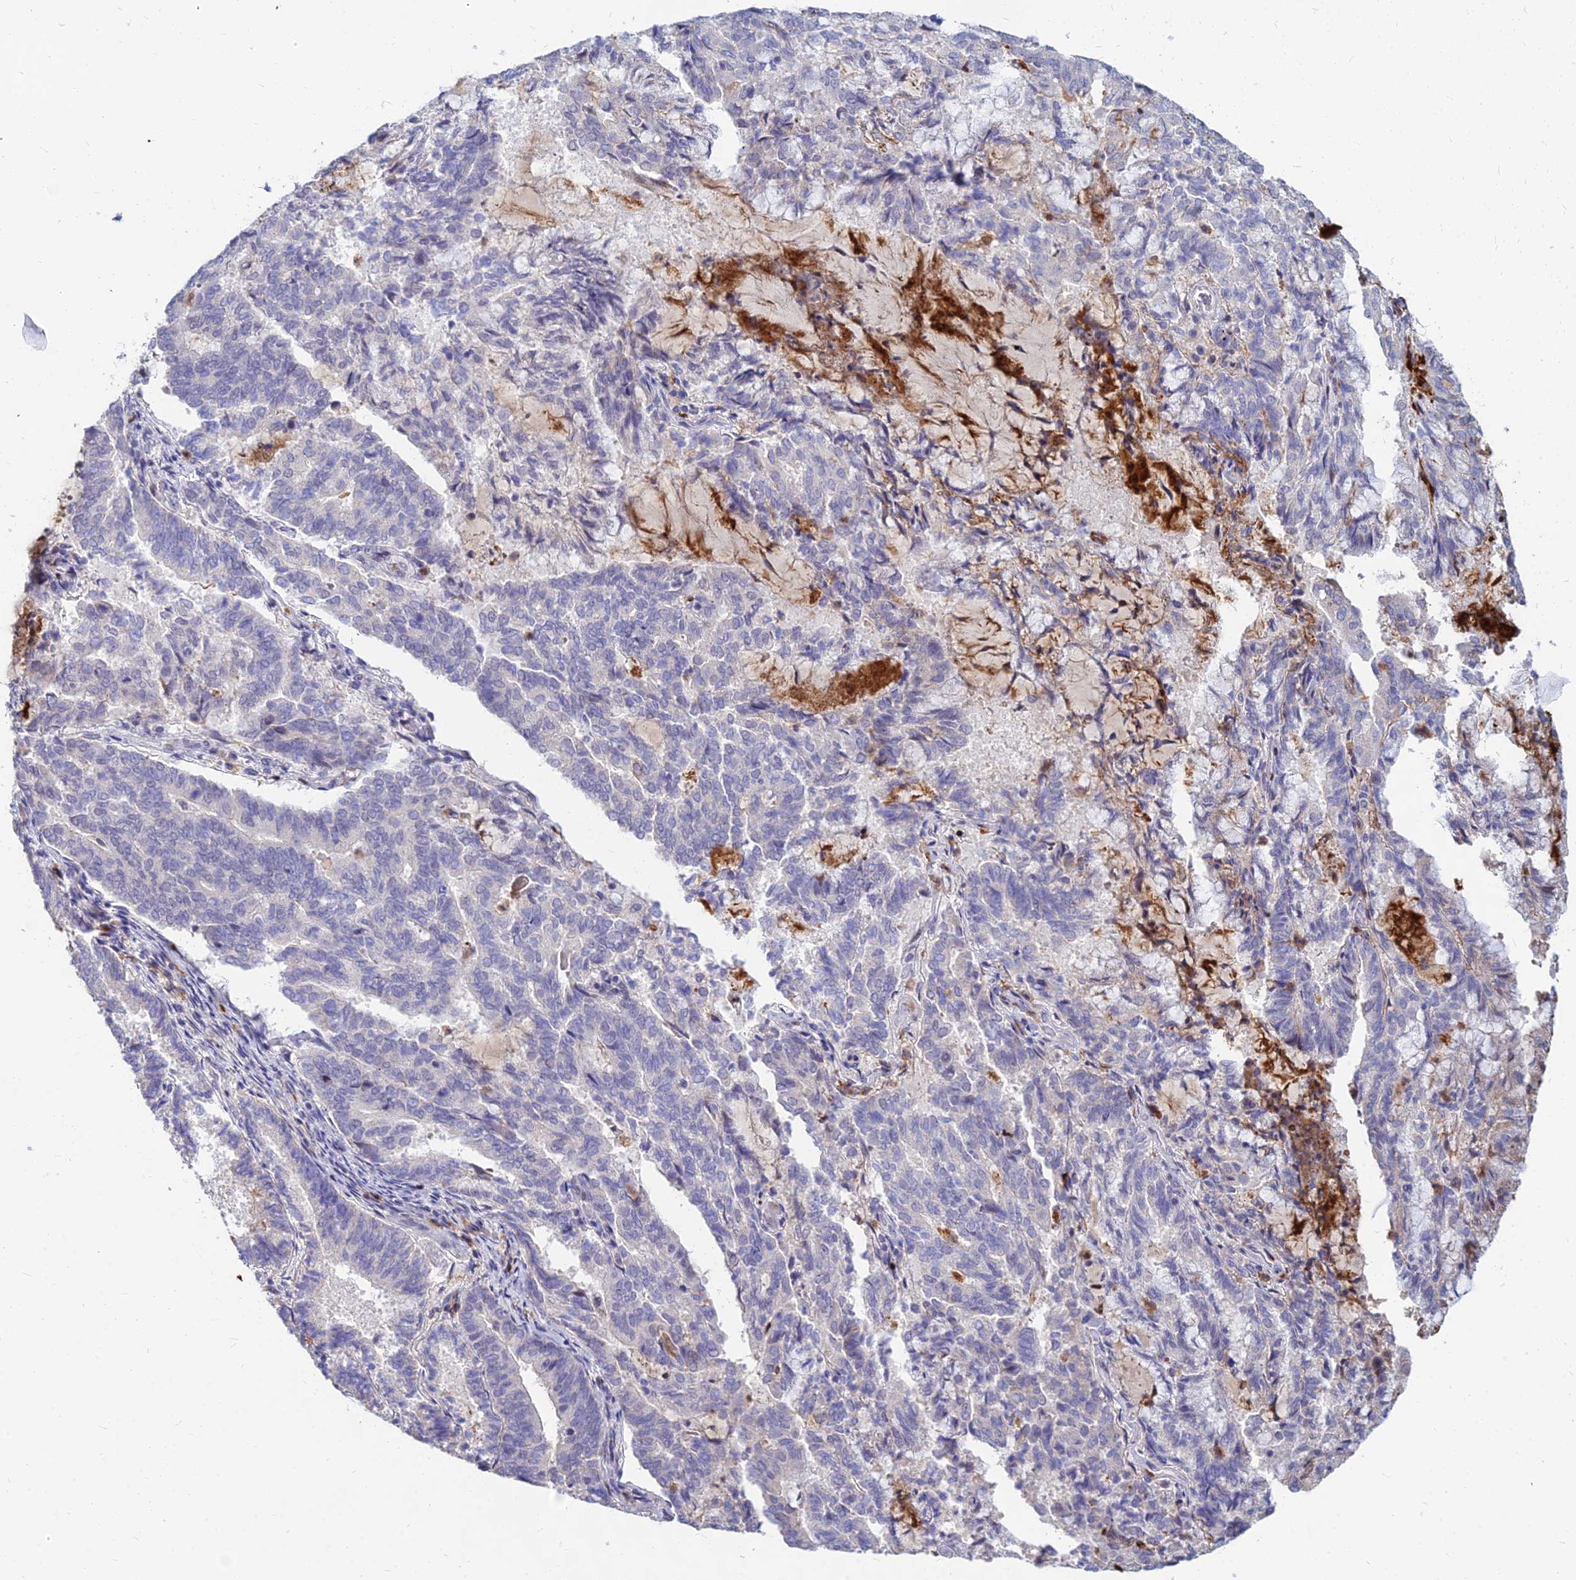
{"staining": {"intensity": "negative", "quantity": "none", "location": "none"}, "tissue": "endometrial cancer", "cell_type": "Tumor cells", "image_type": "cancer", "snomed": [{"axis": "morphology", "description": "Adenocarcinoma, NOS"}, {"axis": "topography", "description": "Endometrium"}], "caption": "Protein analysis of adenocarcinoma (endometrial) reveals no significant positivity in tumor cells. The staining is performed using DAB brown chromogen with nuclei counter-stained in using hematoxylin.", "gene": "GOLGA6D", "patient": {"sex": "female", "age": 80}}